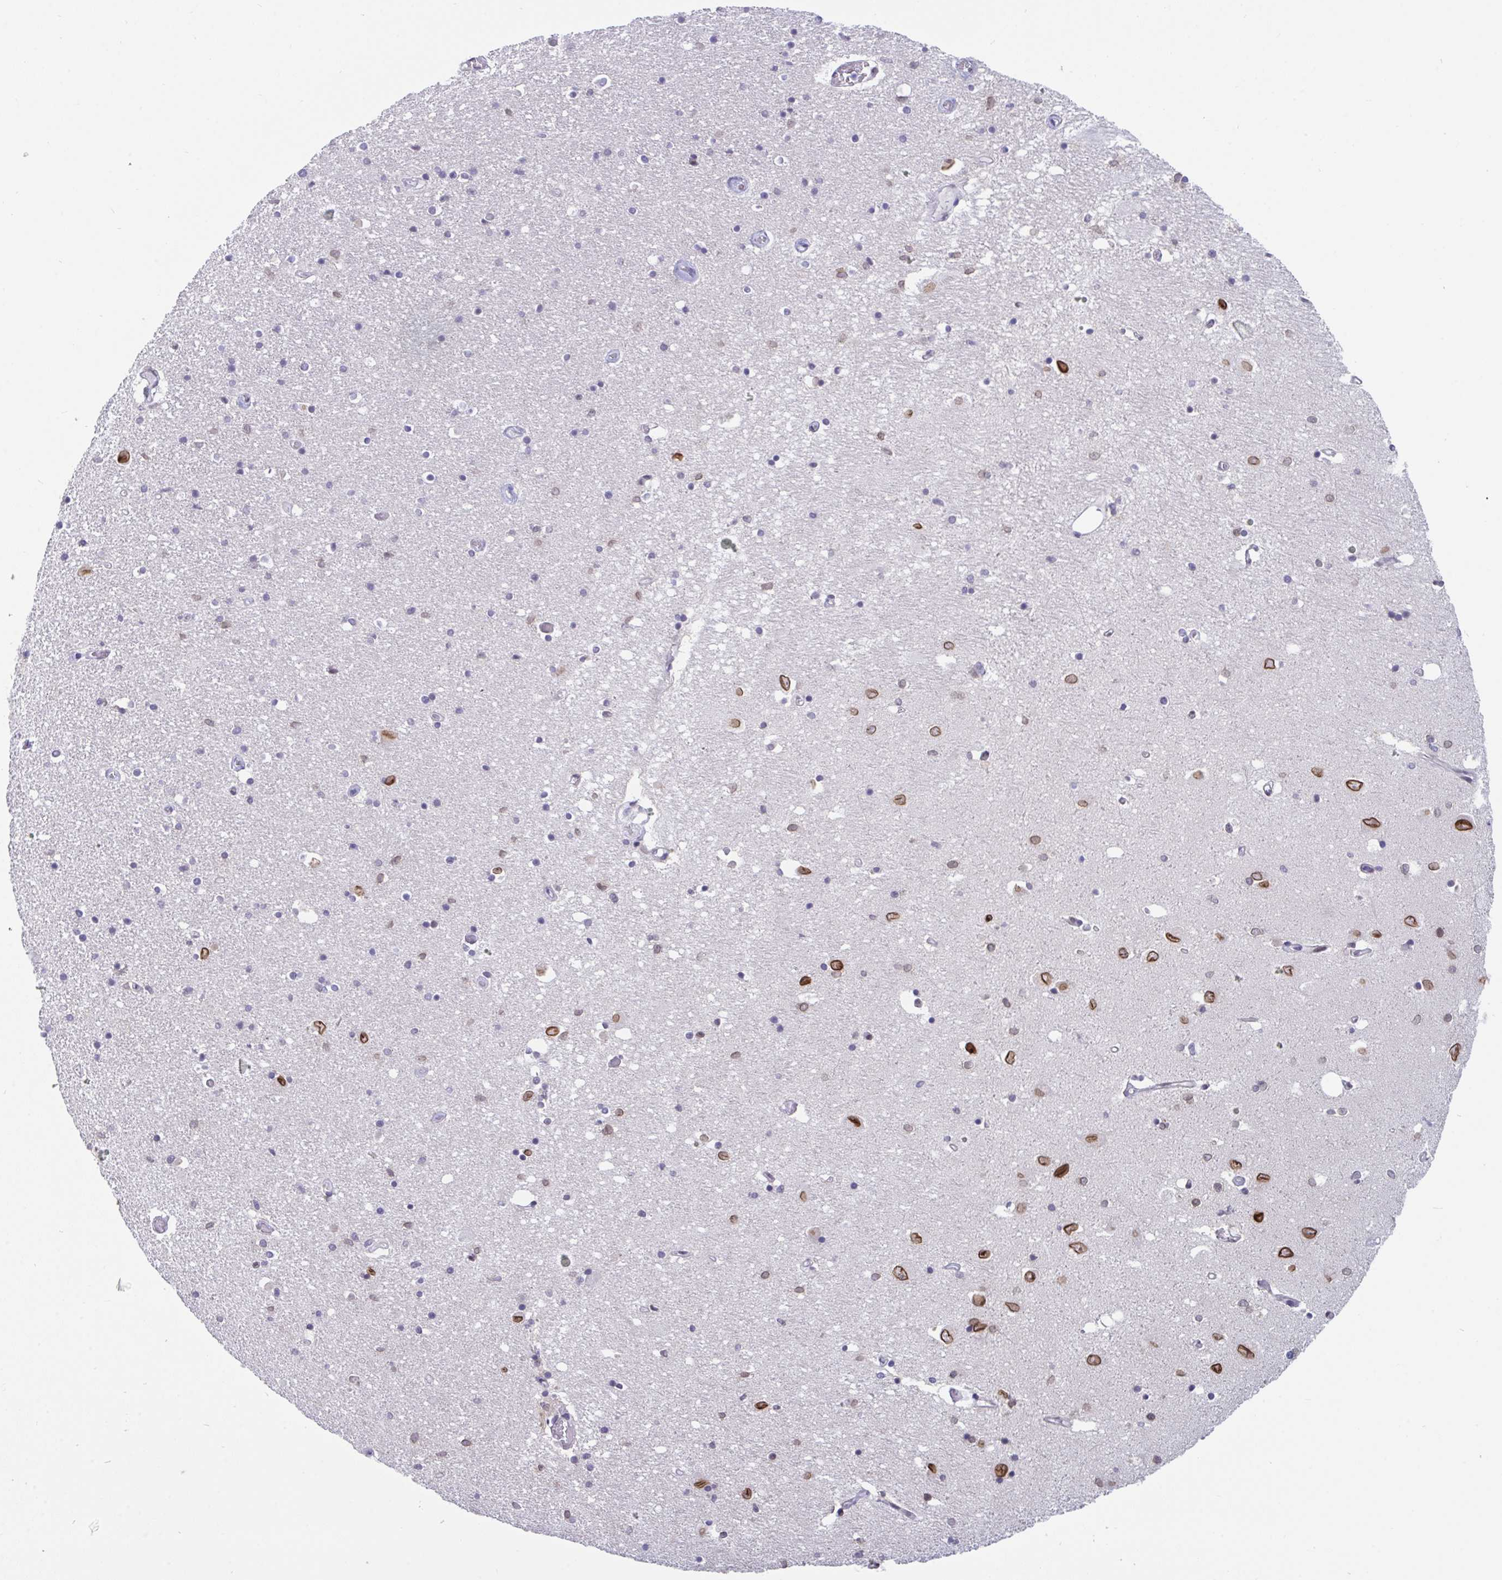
{"staining": {"intensity": "negative", "quantity": "none", "location": "none"}, "tissue": "caudate", "cell_type": "Glial cells", "image_type": "normal", "snomed": [{"axis": "morphology", "description": "Normal tissue, NOS"}, {"axis": "topography", "description": "Lateral ventricle wall"}, {"axis": "topography", "description": "Hippocampus"}], "caption": "The micrograph demonstrates no significant expression in glial cells of caudate. Brightfield microscopy of IHC stained with DAB (3,3'-diaminobenzidine) (brown) and hematoxylin (blue), captured at high magnification.", "gene": "BMAL2", "patient": {"sex": "female", "age": 63}}